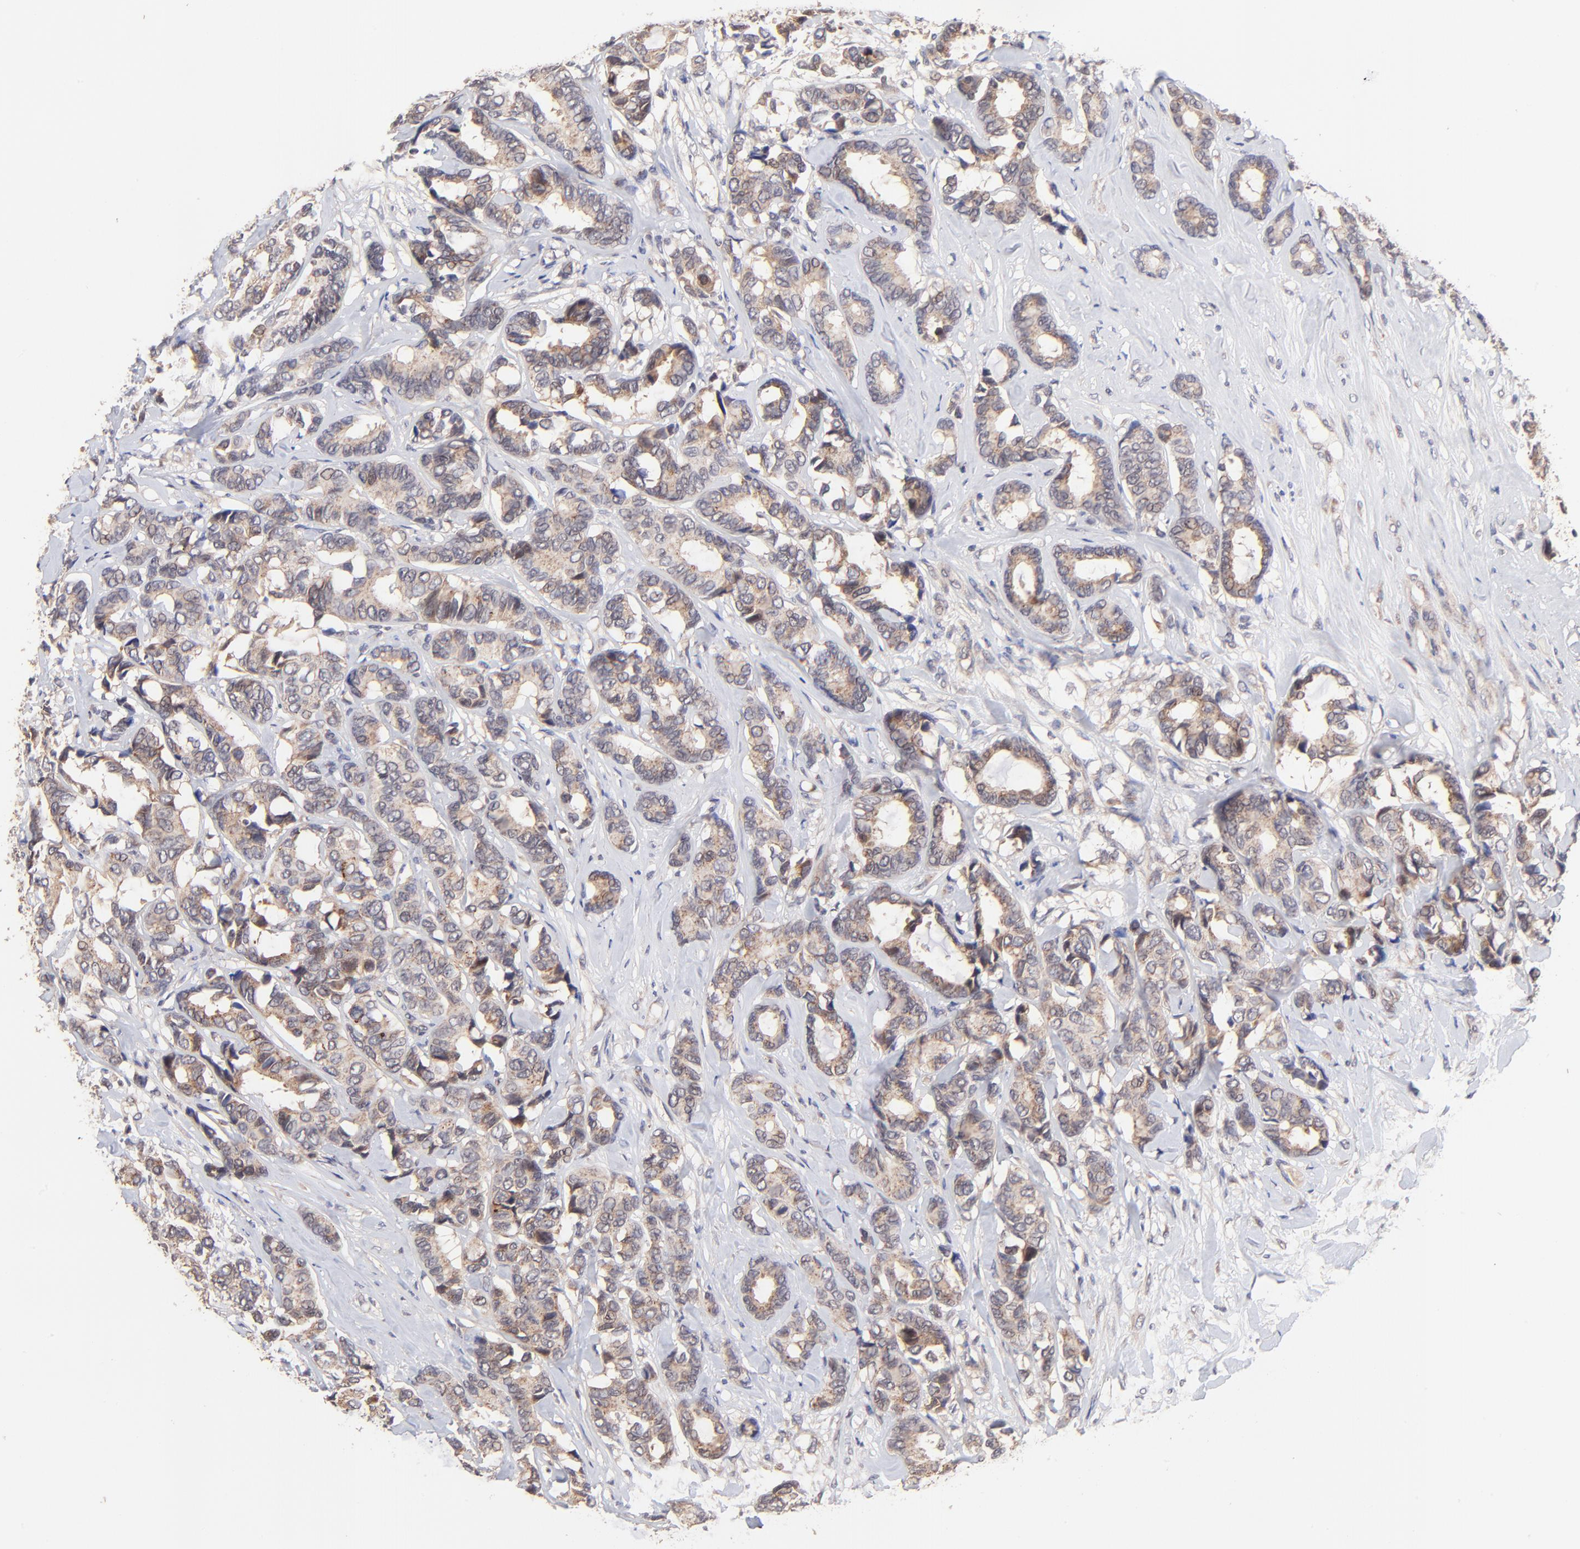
{"staining": {"intensity": "moderate", "quantity": ">75%", "location": "cytoplasmic/membranous"}, "tissue": "breast cancer", "cell_type": "Tumor cells", "image_type": "cancer", "snomed": [{"axis": "morphology", "description": "Duct carcinoma"}, {"axis": "topography", "description": "Breast"}], "caption": "Immunohistochemistry (IHC) (DAB) staining of invasive ductal carcinoma (breast) displays moderate cytoplasmic/membranous protein positivity in about >75% of tumor cells.", "gene": "BAIAP2L2", "patient": {"sex": "female", "age": 87}}